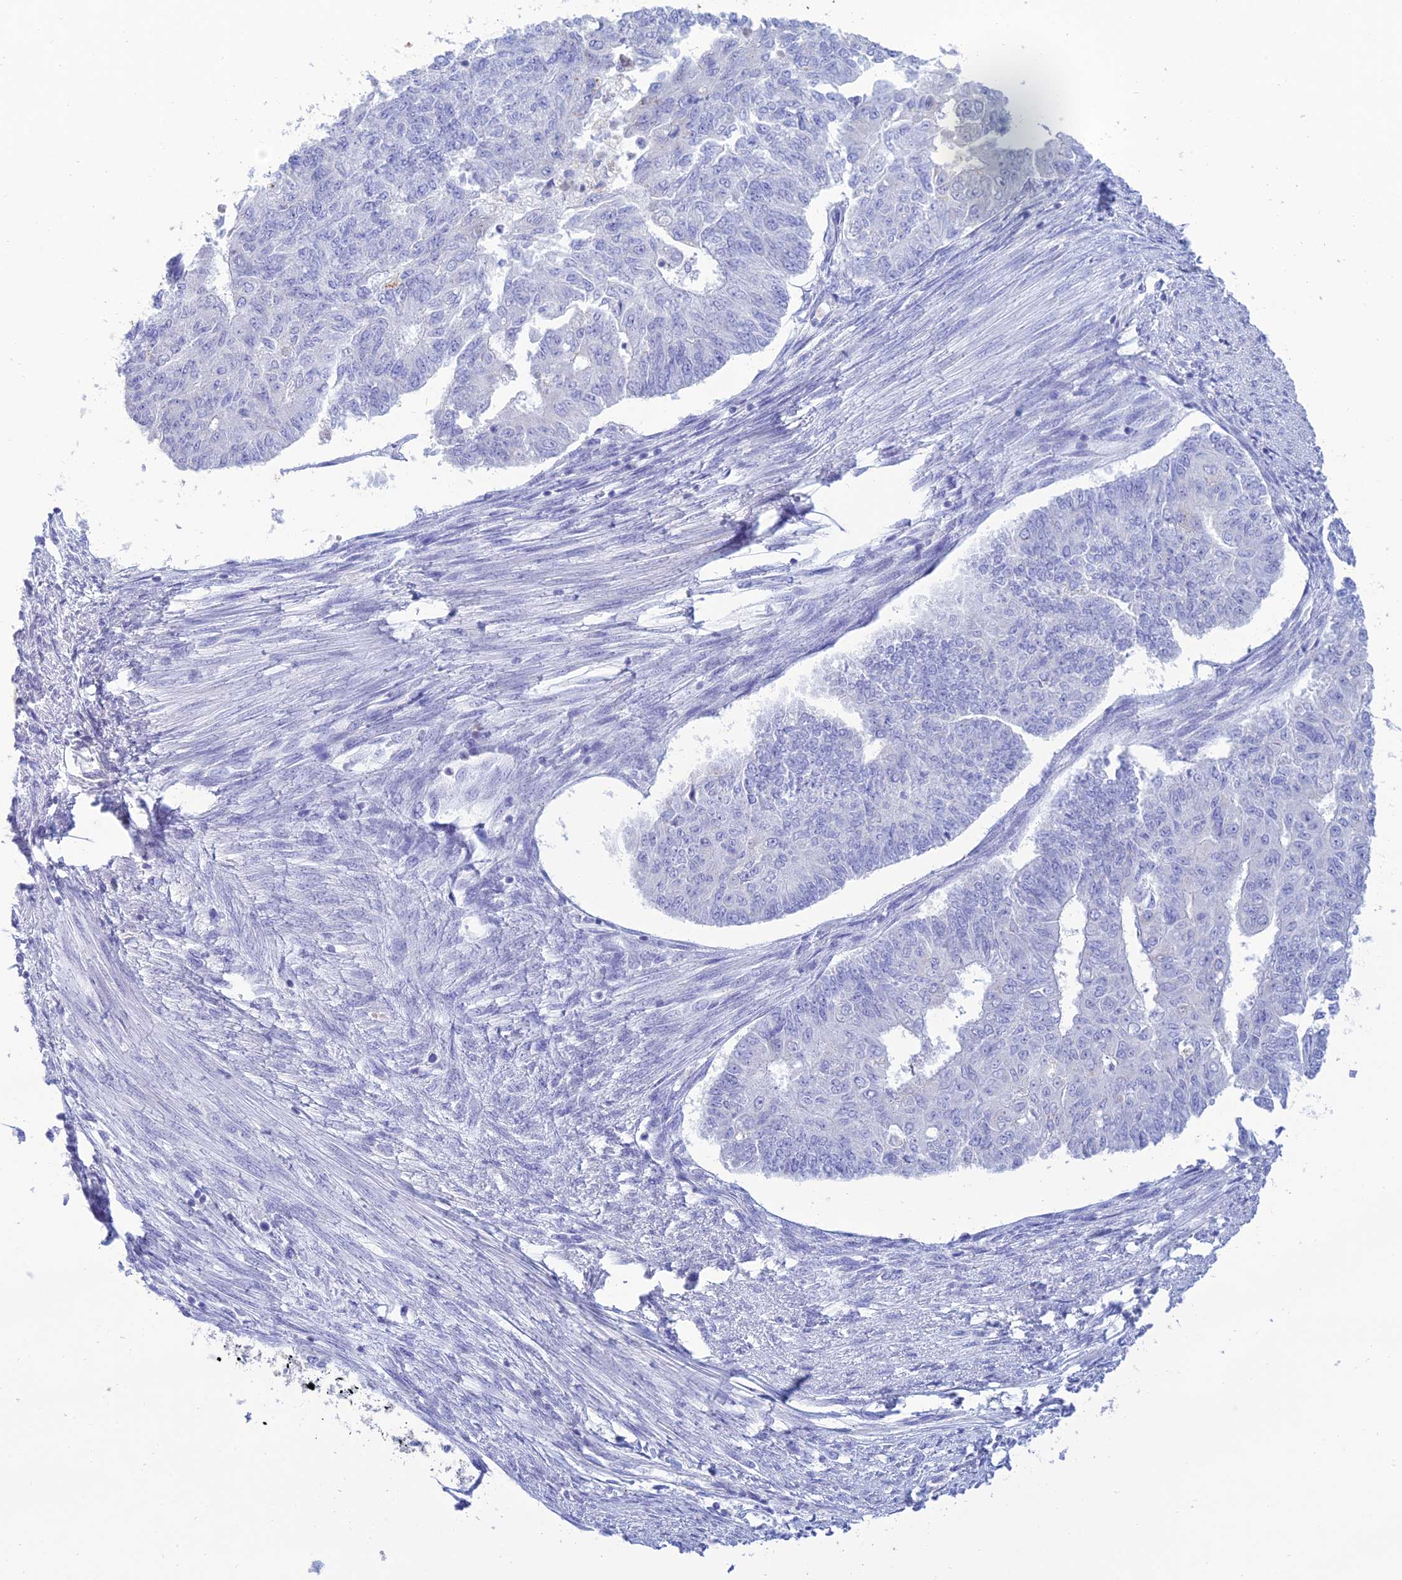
{"staining": {"intensity": "negative", "quantity": "none", "location": "none"}, "tissue": "endometrial cancer", "cell_type": "Tumor cells", "image_type": "cancer", "snomed": [{"axis": "morphology", "description": "Adenocarcinoma, NOS"}, {"axis": "topography", "description": "Endometrium"}], "caption": "This is a image of immunohistochemistry staining of endometrial cancer, which shows no staining in tumor cells. (Stains: DAB (3,3'-diaminobenzidine) immunohistochemistry (IHC) with hematoxylin counter stain, Microscopy: brightfield microscopy at high magnification).", "gene": "MAL2", "patient": {"sex": "female", "age": 32}}